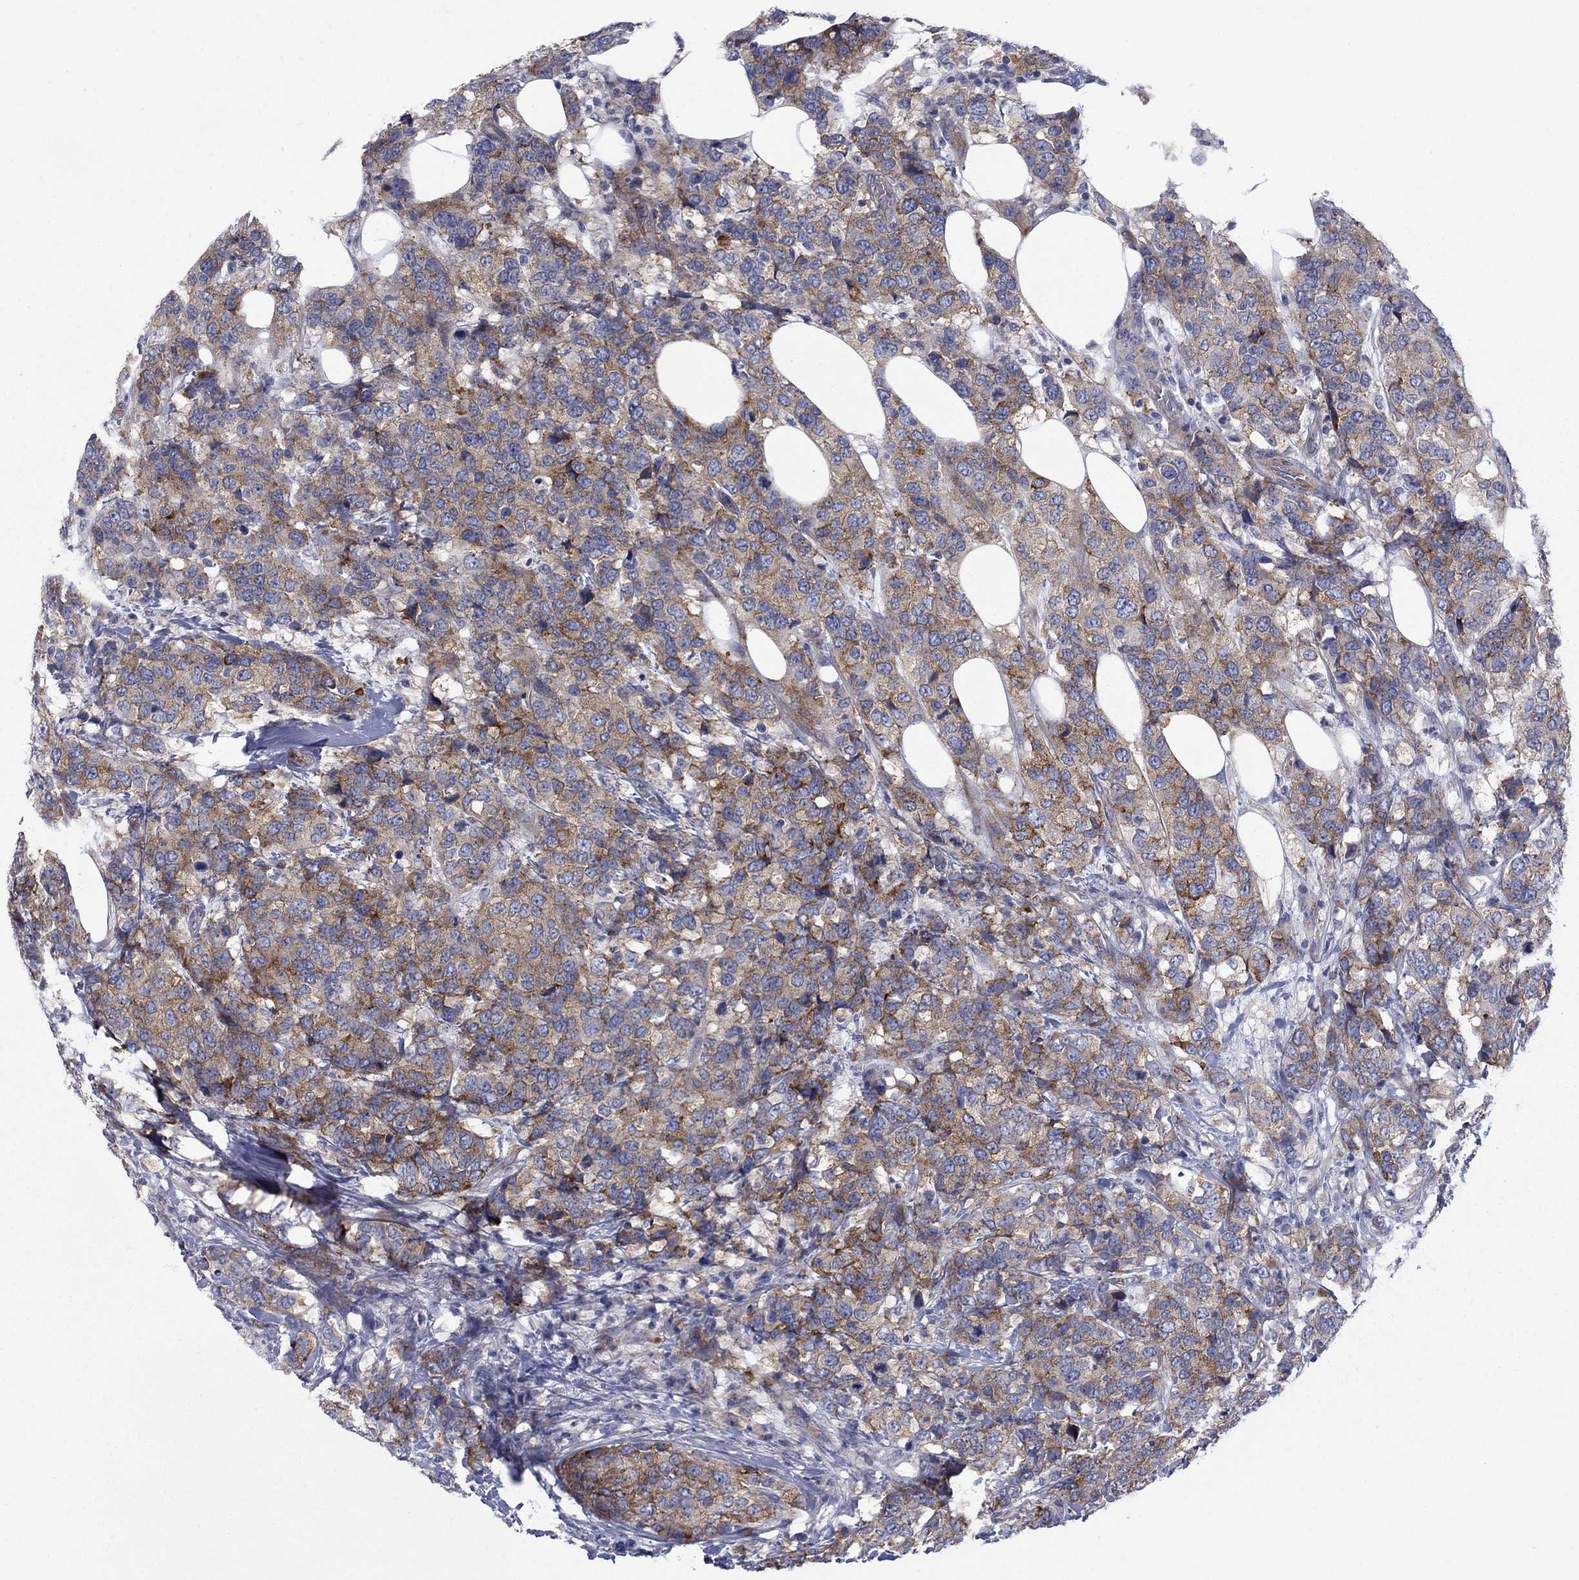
{"staining": {"intensity": "moderate", "quantity": ">75%", "location": "cytoplasmic/membranous"}, "tissue": "breast cancer", "cell_type": "Tumor cells", "image_type": "cancer", "snomed": [{"axis": "morphology", "description": "Lobular carcinoma"}, {"axis": "topography", "description": "Breast"}], "caption": "Immunohistochemical staining of human breast cancer (lobular carcinoma) exhibits medium levels of moderate cytoplasmic/membranous protein positivity in about >75% of tumor cells.", "gene": "FXR1", "patient": {"sex": "female", "age": 59}}